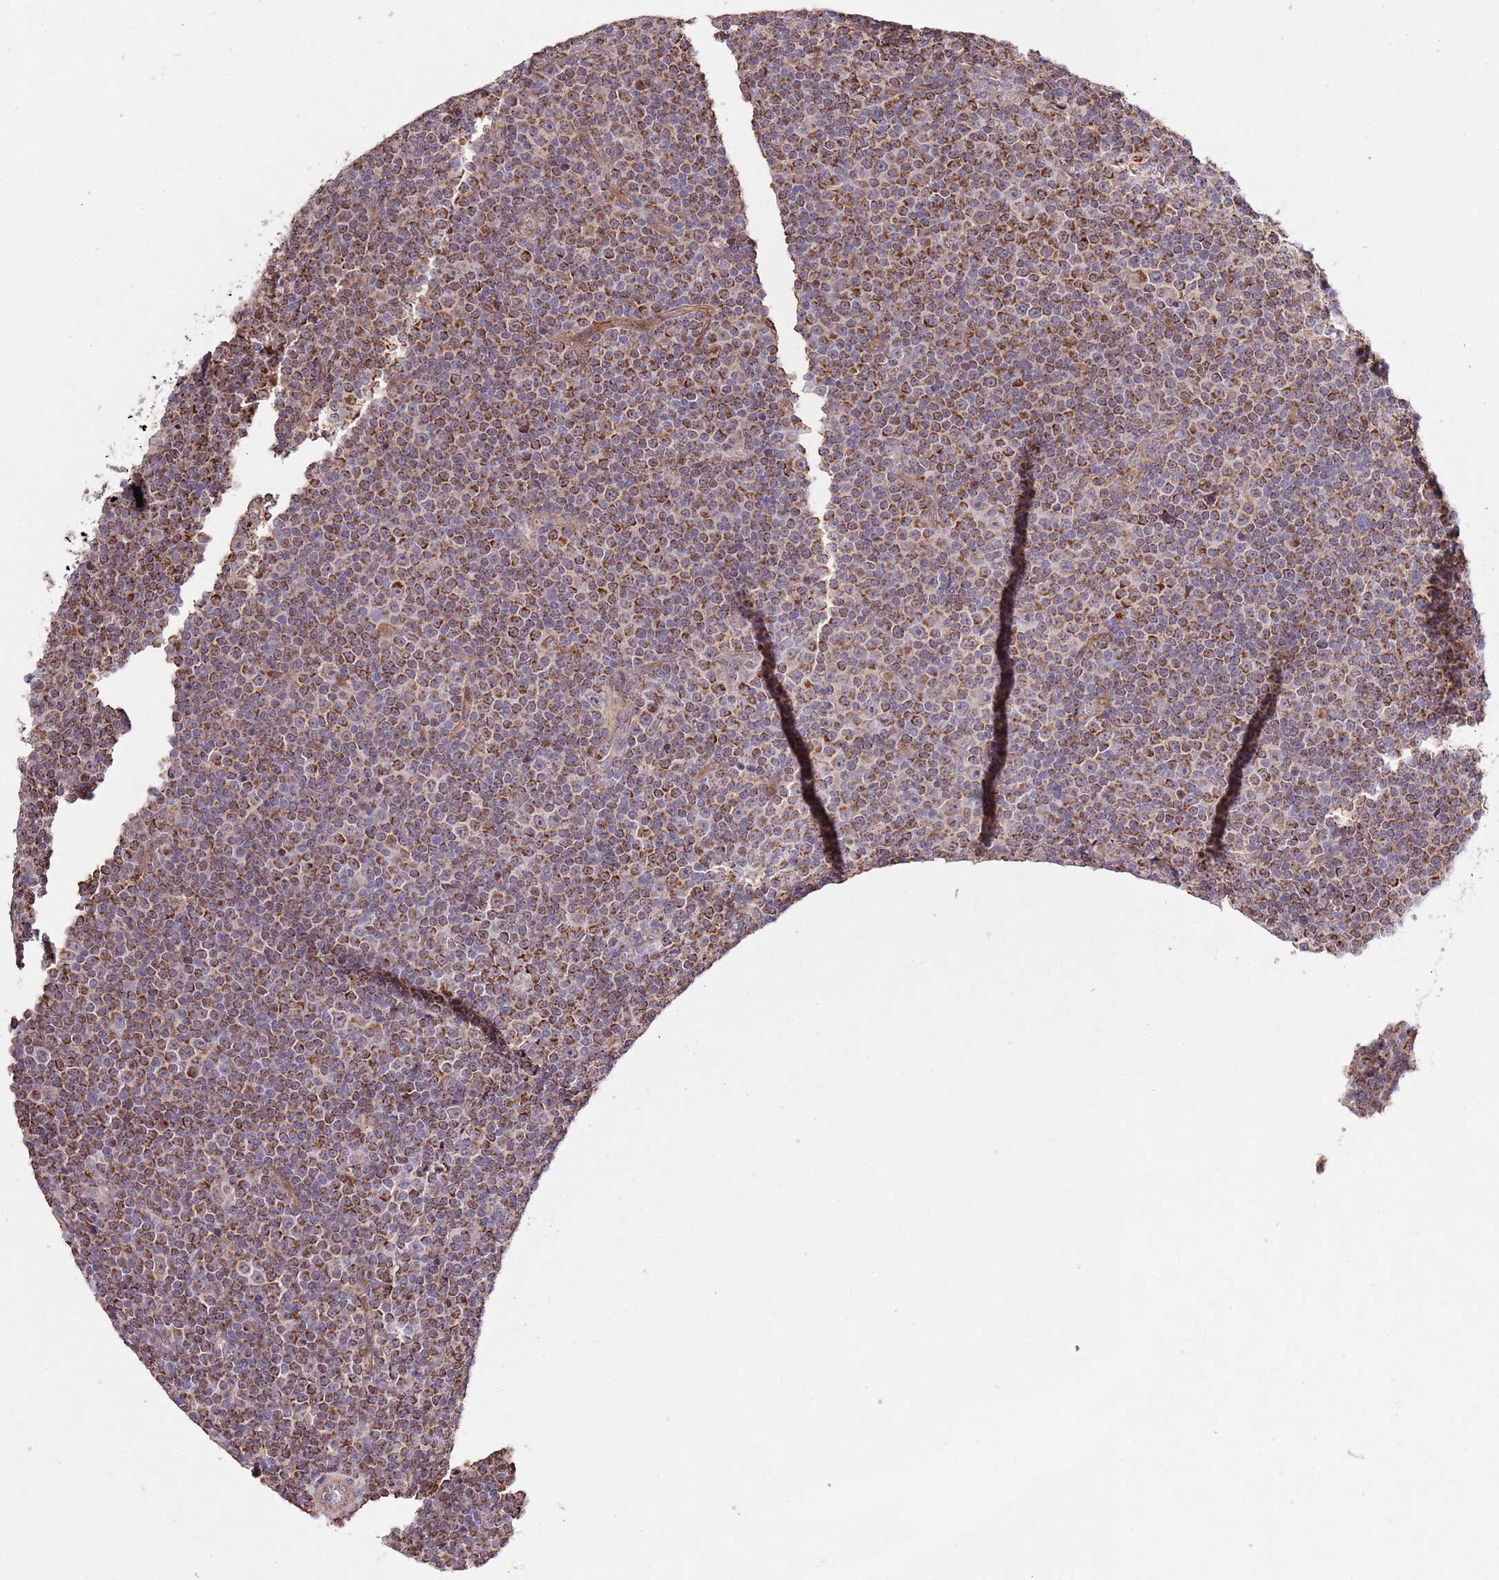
{"staining": {"intensity": "moderate", "quantity": ">75%", "location": "cytoplasmic/membranous"}, "tissue": "lymphoma", "cell_type": "Tumor cells", "image_type": "cancer", "snomed": [{"axis": "morphology", "description": "Malignant lymphoma, non-Hodgkin's type, Low grade"}, {"axis": "topography", "description": "Lymph node"}], "caption": "A photomicrograph of low-grade malignant lymphoma, non-Hodgkin's type stained for a protein demonstrates moderate cytoplasmic/membranous brown staining in tumor cells. (IHC, brightfield microscopy, high magnification).", "gene": "IVD", "patient": {"sex": "female", "age": 67}}